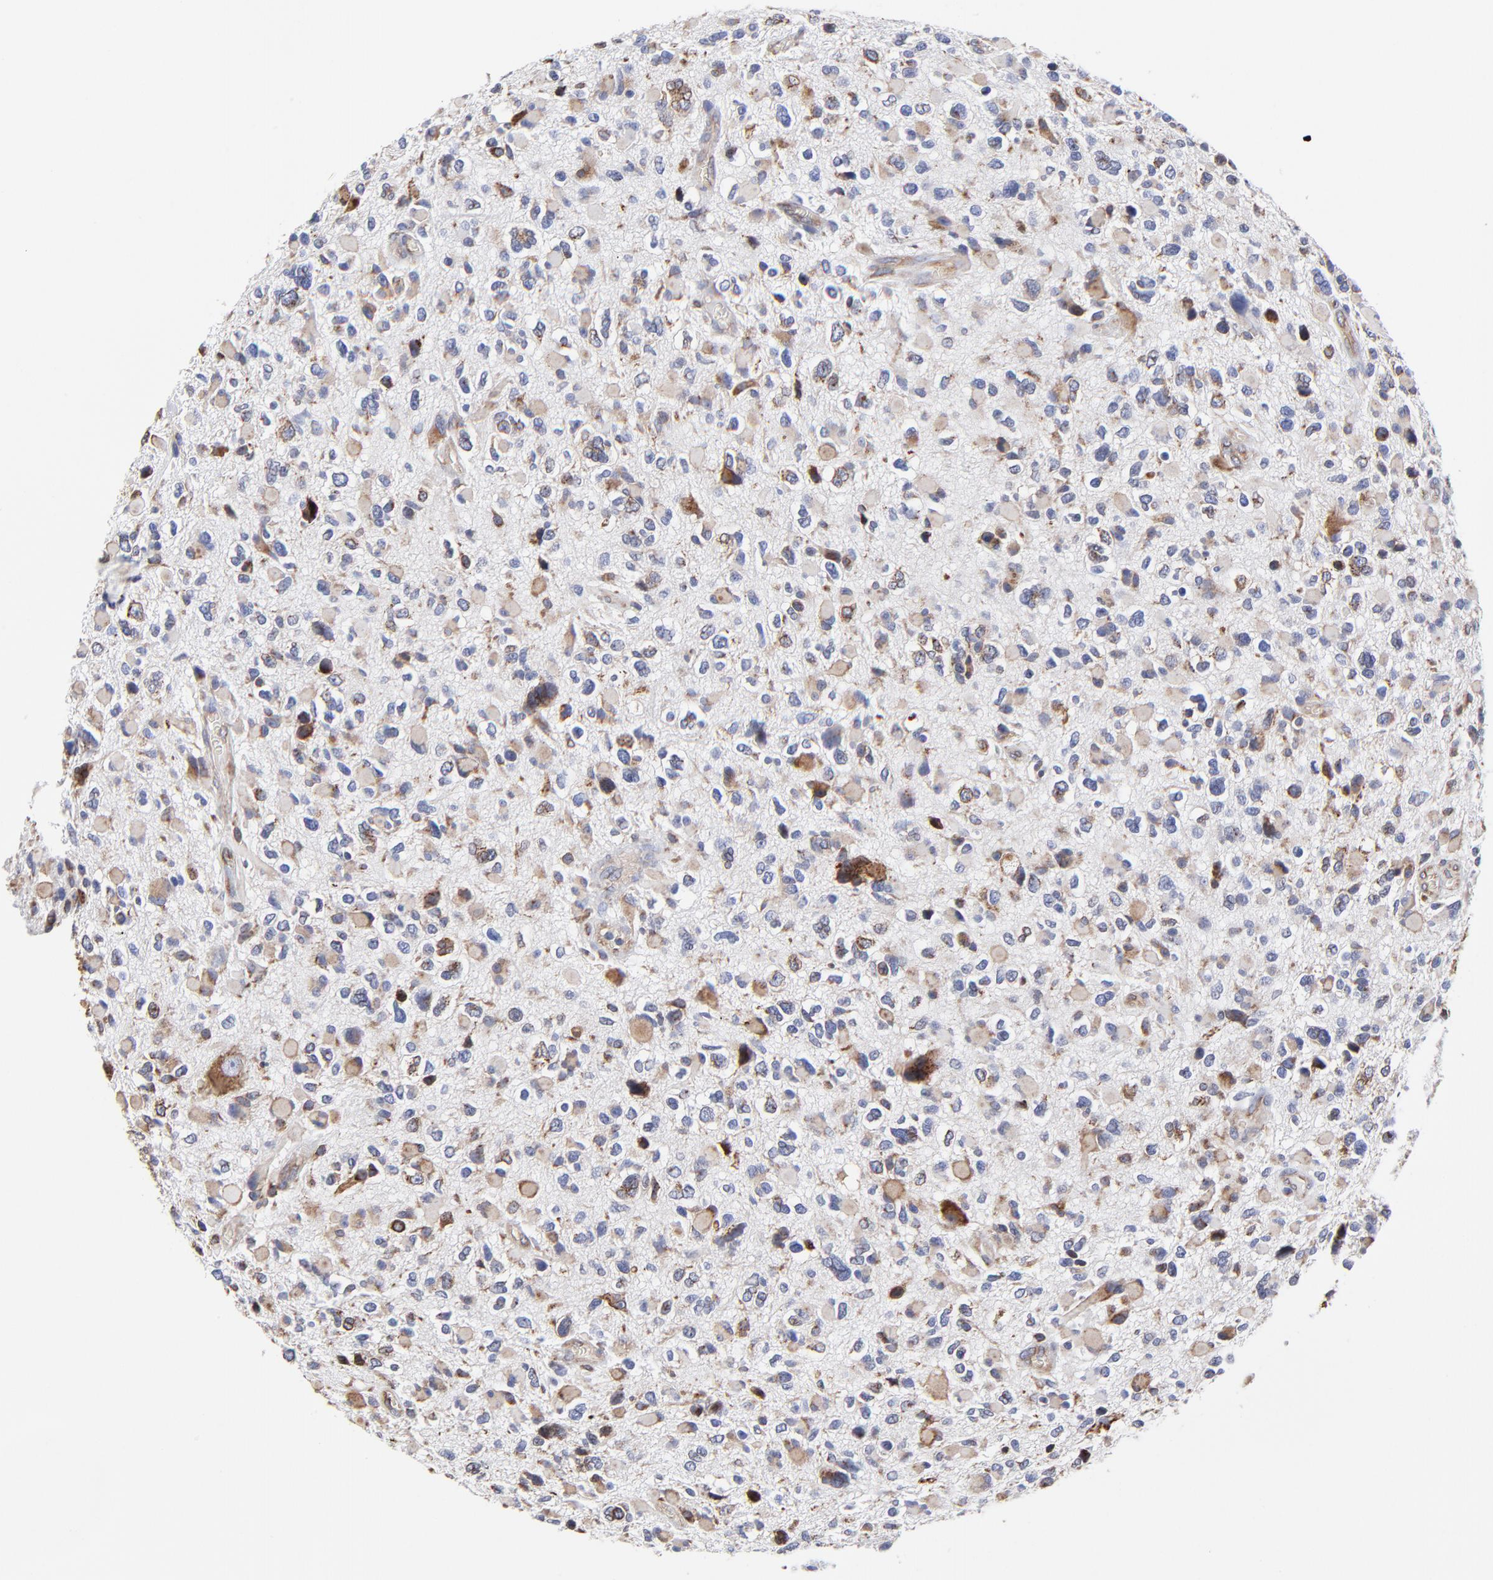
{"staining": {"intensity": "moderate", "quantity": "<25%", "location": "cytoplasmic/membranous"}, "tissue": "glioma", "cell_type": "Tumor cells", "image_type": "cancer", "snomed": [{"axis": "morphology", "description": "Glioma, malignant, High grade"}, {"axis": "topography", "description": "Brain"}], "caption": "Tumor cells display moderate cytoplasmic/membranous staining in approximately <25% of cells in glioma.", "gene": "LMAN1", "patient": {"sex": "female", "age": 37}}